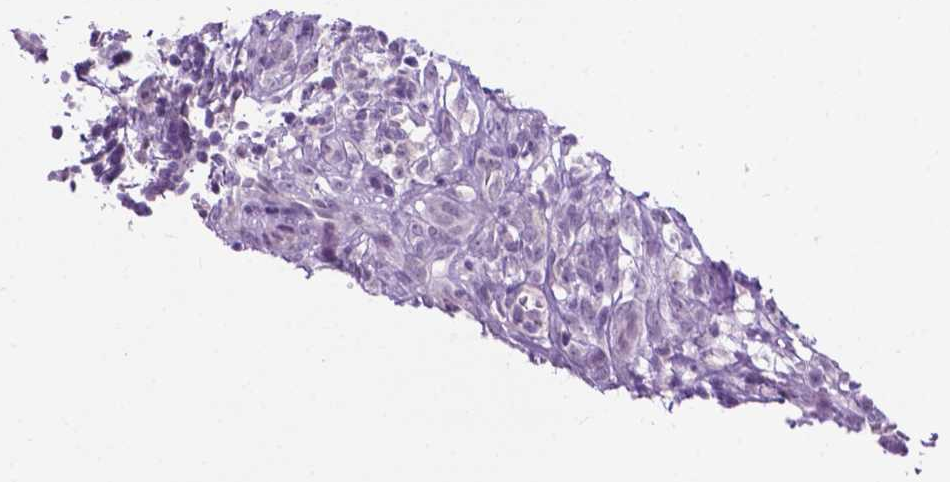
{"staining": {"intensity": "negative", "quantity": "none", "location": "none"}, "tissue": "testis cancer", "cell_type": "Tumor cells", "image_type": "cancer", "snomed": [{"axis": "morphology", "description": "Carcinoma, Embryonal, NOS"}, {"axis": "topography", "description": "Testis"}], "caption": "This histopathology image is of testis cancer (embryonal carcinoma) stained with immunohistochemistry to label a protein in brown with the nuclei are counter-stained blue. There is no positivity in tumor cells.", "gene": "ACY3", "patient": {"sex": "male", "age": 22}}